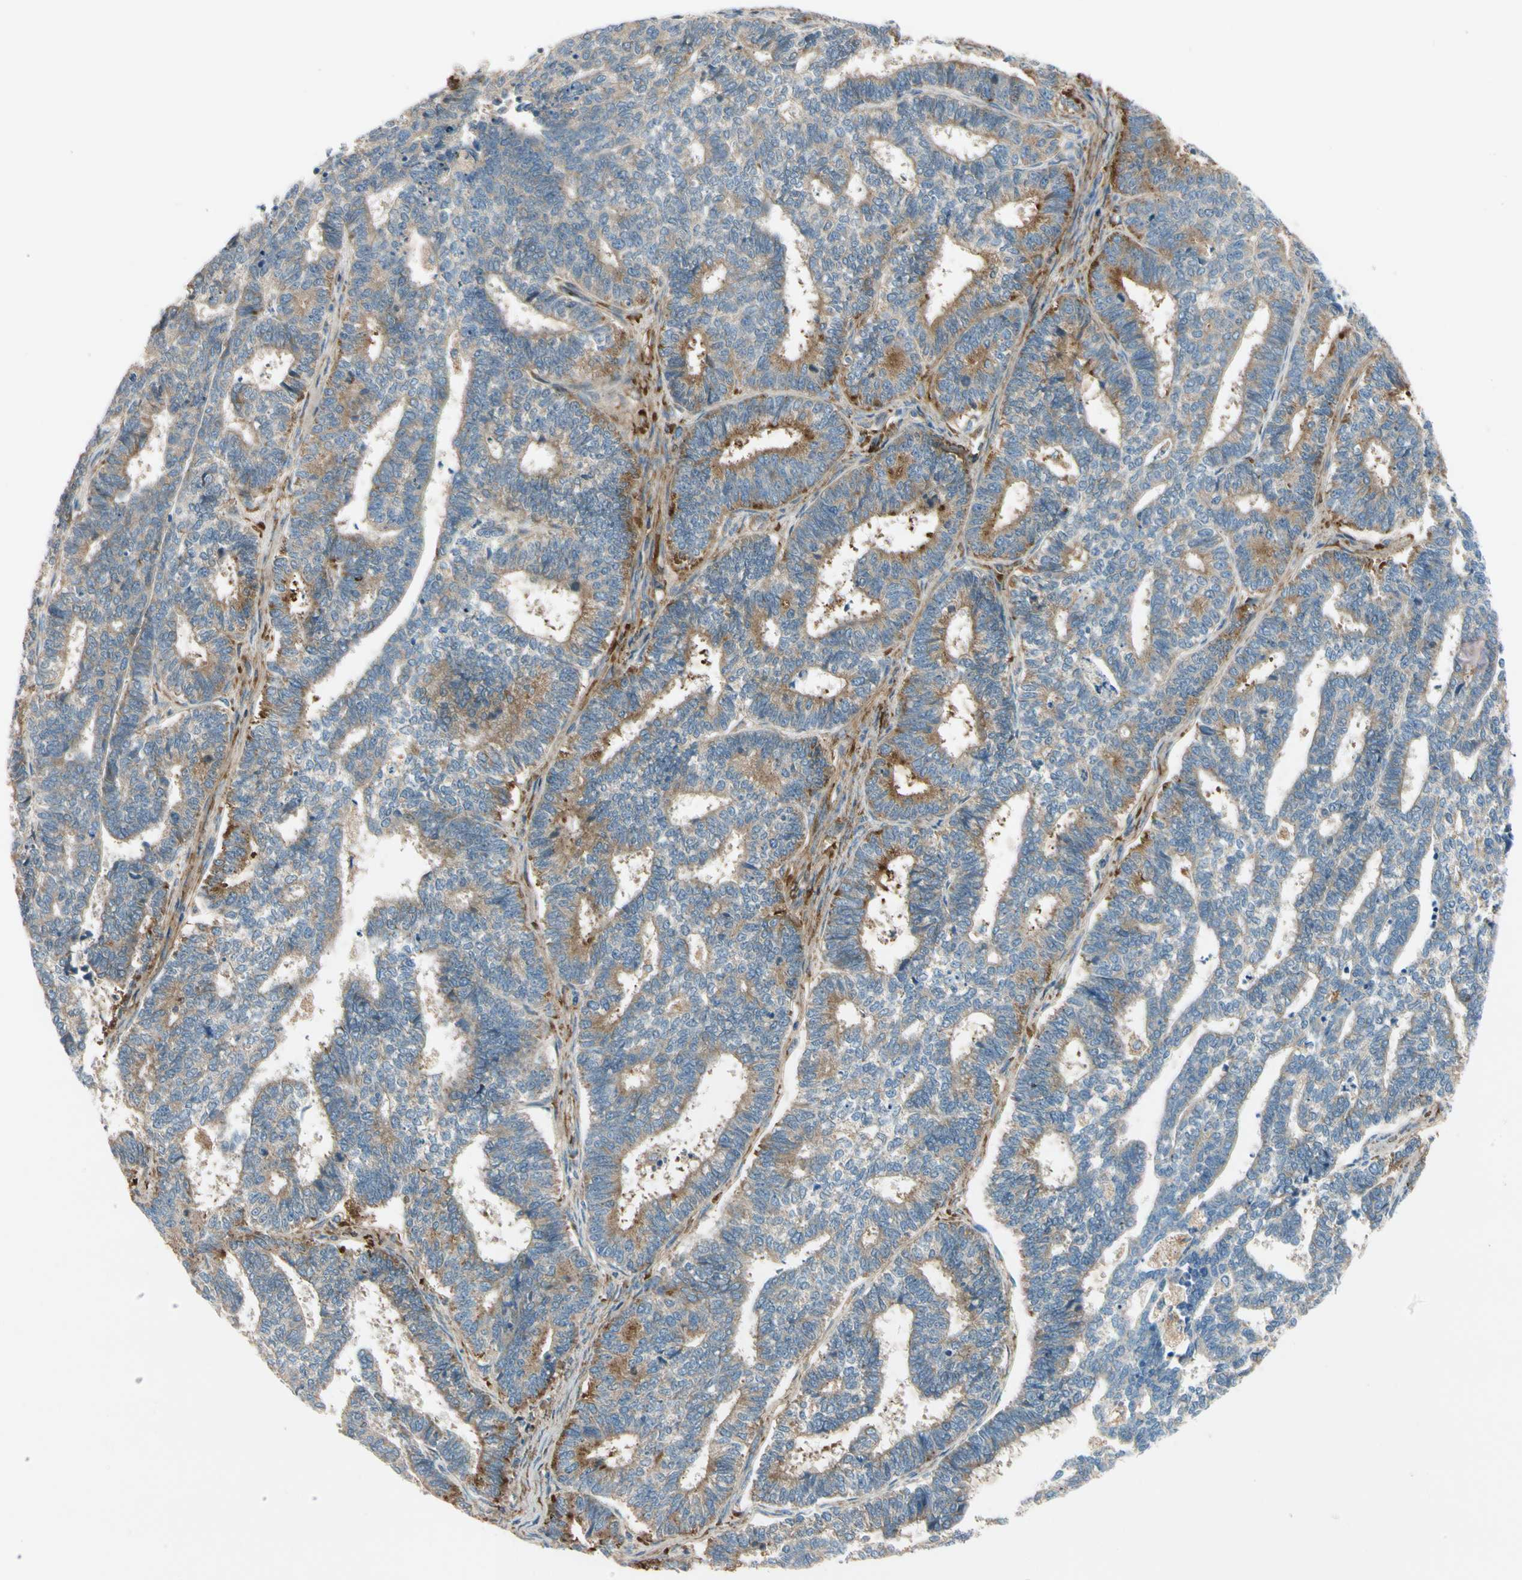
{"staining": {"intensity": "moderate", "quantity": ">75%", "location": "cytoplasmic/membranous"}, "tissue": "endometrial cancer", "cell_type": "Tumor cells", "image_type": "cancer", "snomed": [{"axis": "morphology", "description": "Adenocarcinoma, NOS"}, {"axis": "topography", "description": "Endometrium"}], "caption": "Endometrial cancer (adenocarcinoma) was stained to show a protein in brown. There is medium levels of moderate cytoplasmic/membranous expression in about >75% of tumor cells.", "gene": "MST1R", "patient": {"sex": "female", "age": 70}}